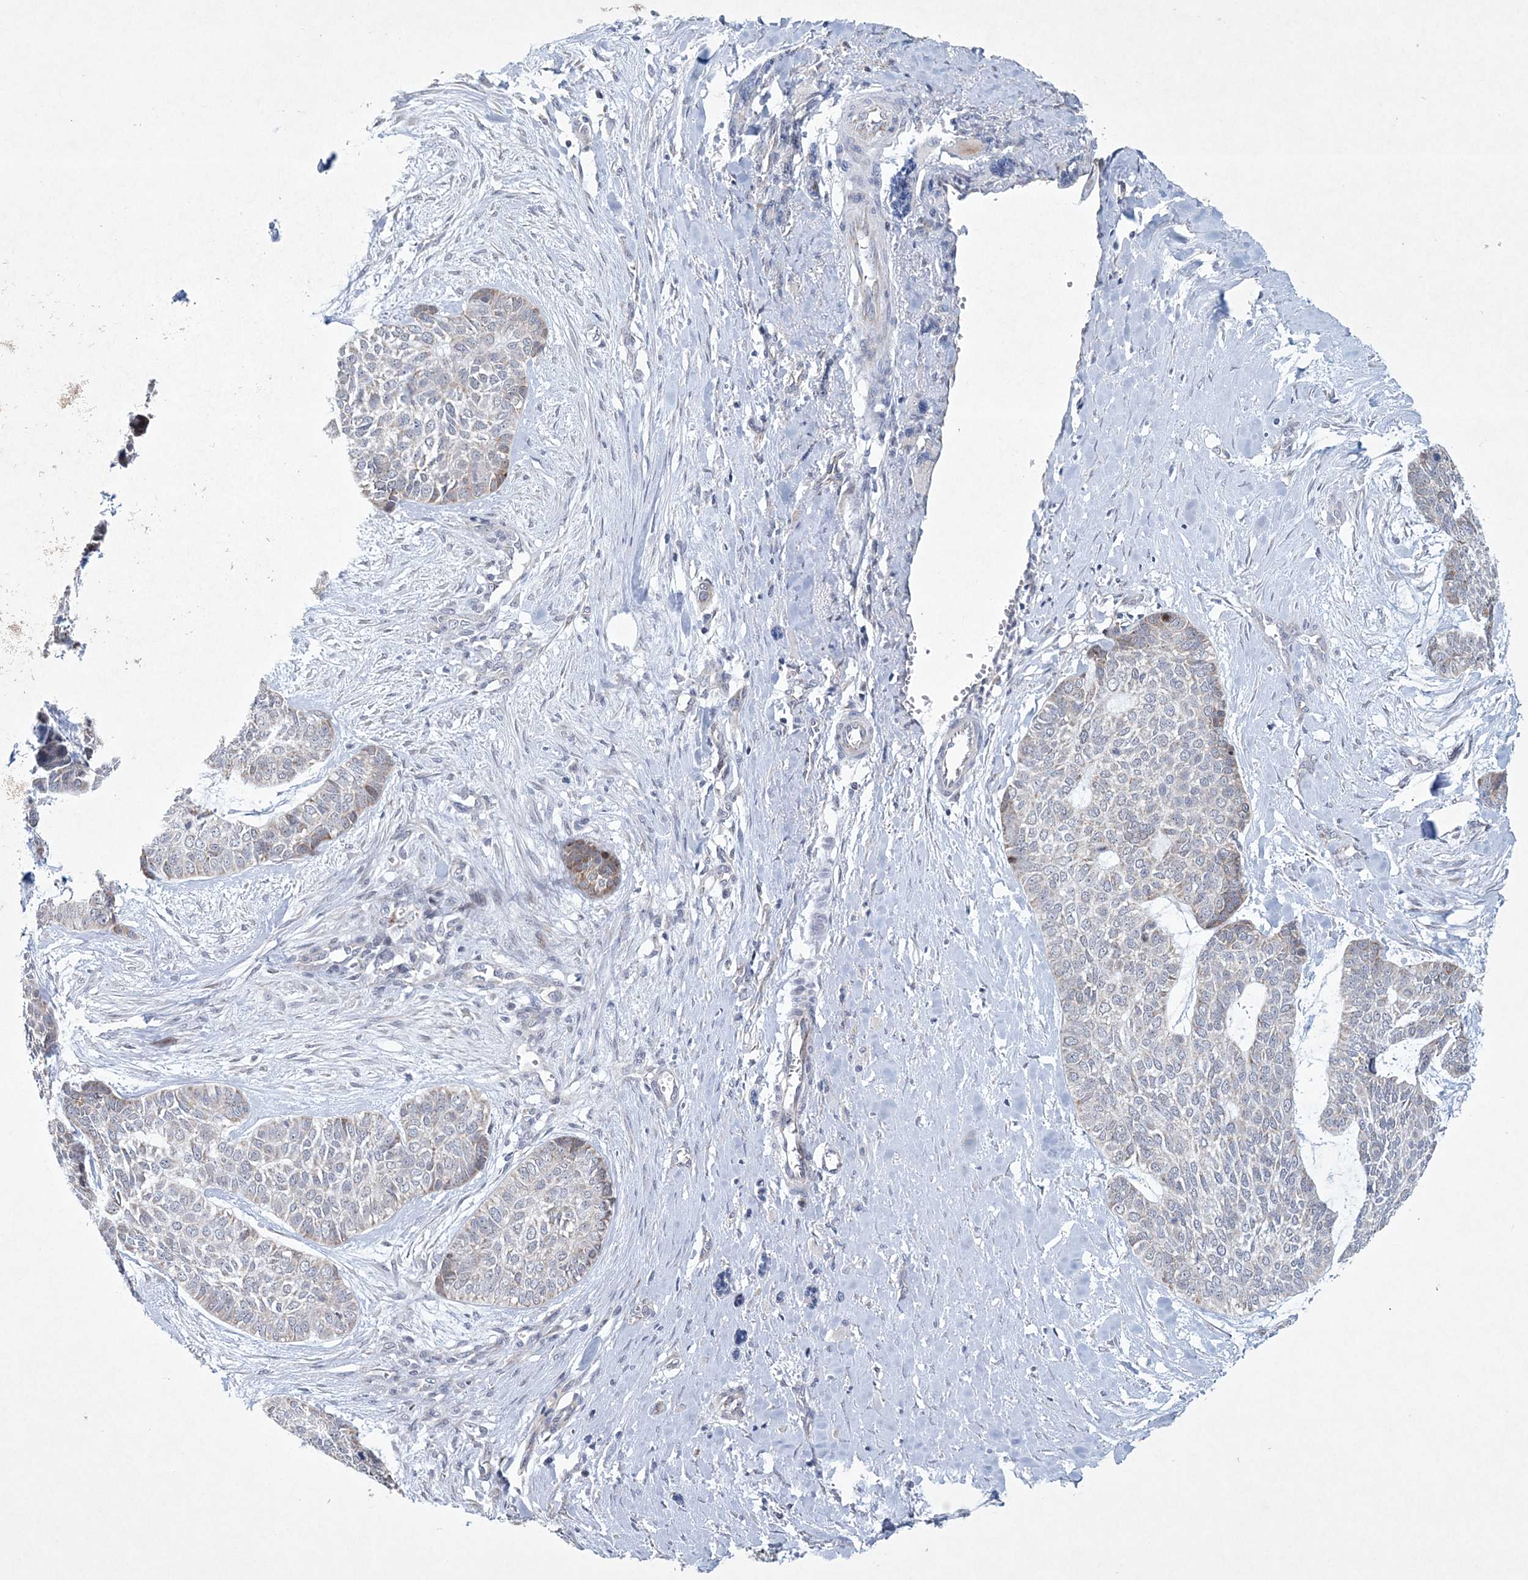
{"staining": {"intensity": "weak", "quantity": "<25%", "location": "cytoplasmic/membranous"}, "tissue": "skin cancer", "cell_type": "Tumor cells", "image_type": "cancer", "snomed": [{"axis": "morphology", "description": "Basal cell carcinoma"}, {"axis": "topography", "description": "Skin"}], "caption": "Immunohistochemical staining of human basal cell carcinoma (skin) demonstrates no significant positivity in tumor cells. (Brightfield microscopy of DAB immunohistochemistry (IHC) at high magnification).", "gene": "CES4A", "patient": {"sex": "female", "age": 64}}